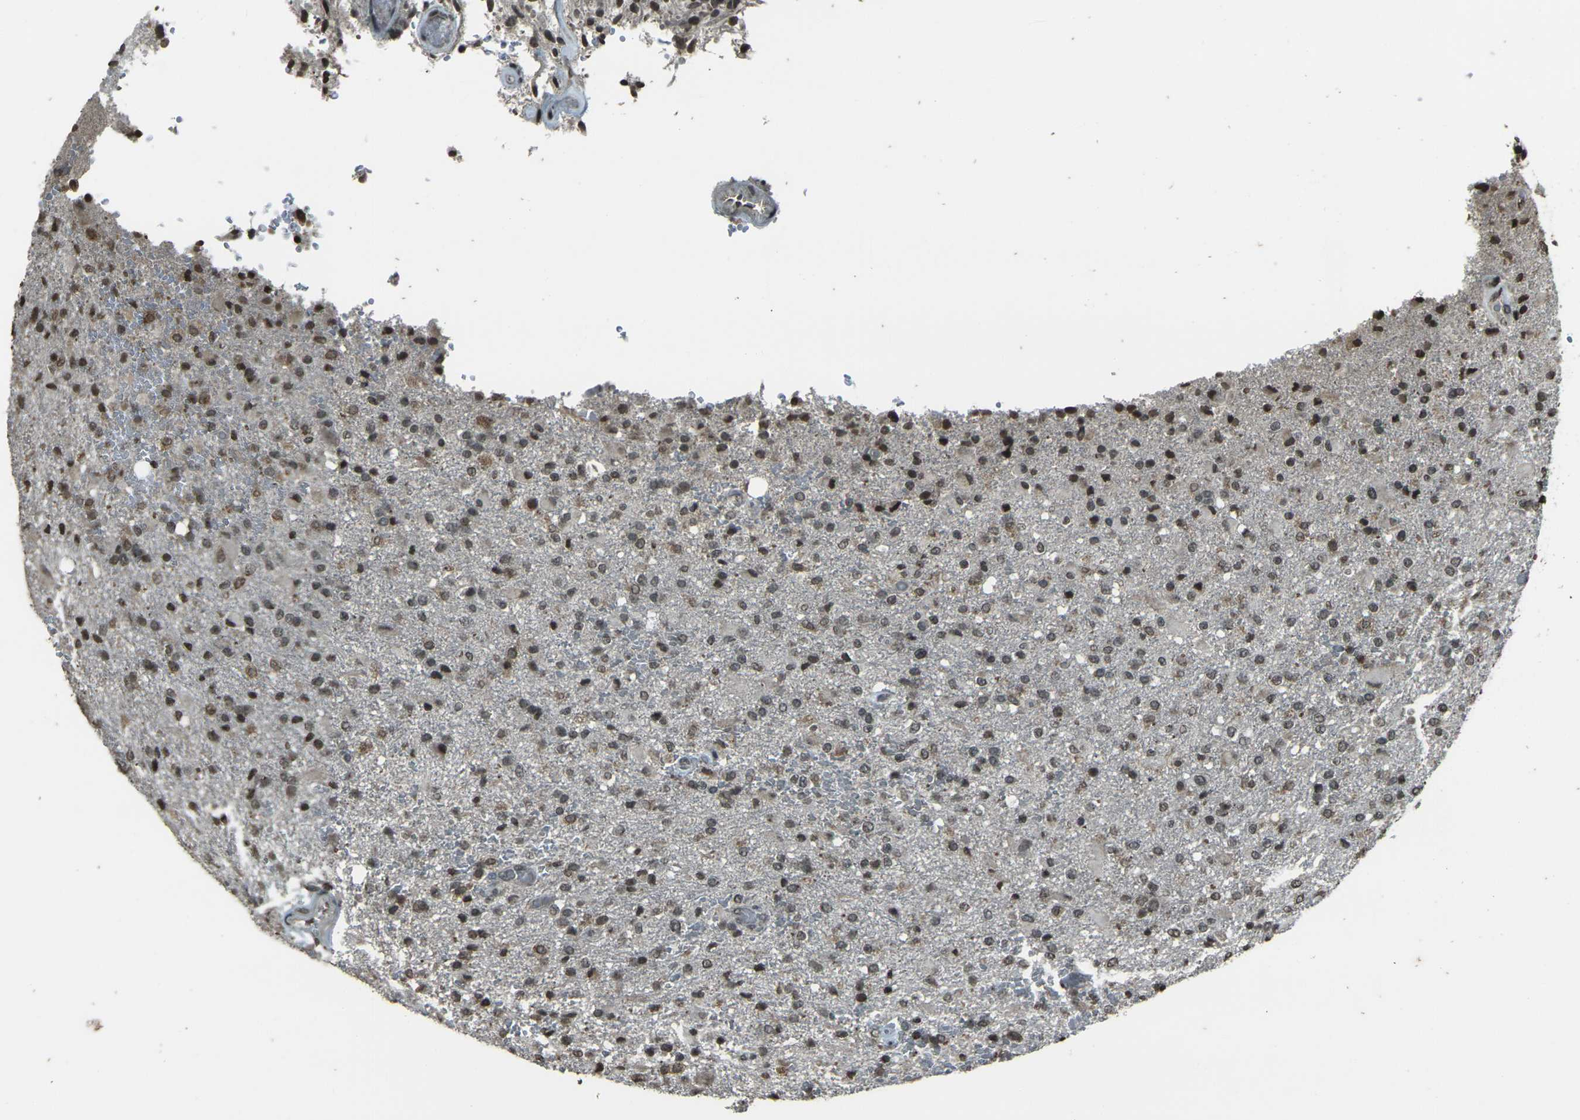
{"staining": {"intensity": "strong", "quantity": "<25%", "location": "nuclear"}, "tissue": "glioma", "cell_type": "Tumor cells", "image_type": "cancer", "snomed": [{"axis": "morphology", "description": "Glioma, malignant, High grade"}, {"axis": "topography", "description": "Brain"}], "caption": "DAB (3,3'-diaminobenzidine) immunohistochemical staining of human glioma shows strong nuclear protein expression in approximately <25% of tumor cells. Nuclei are stained in blue.", "gene": "PRPF8", "patient": {"sex": "male", "age": 71}}